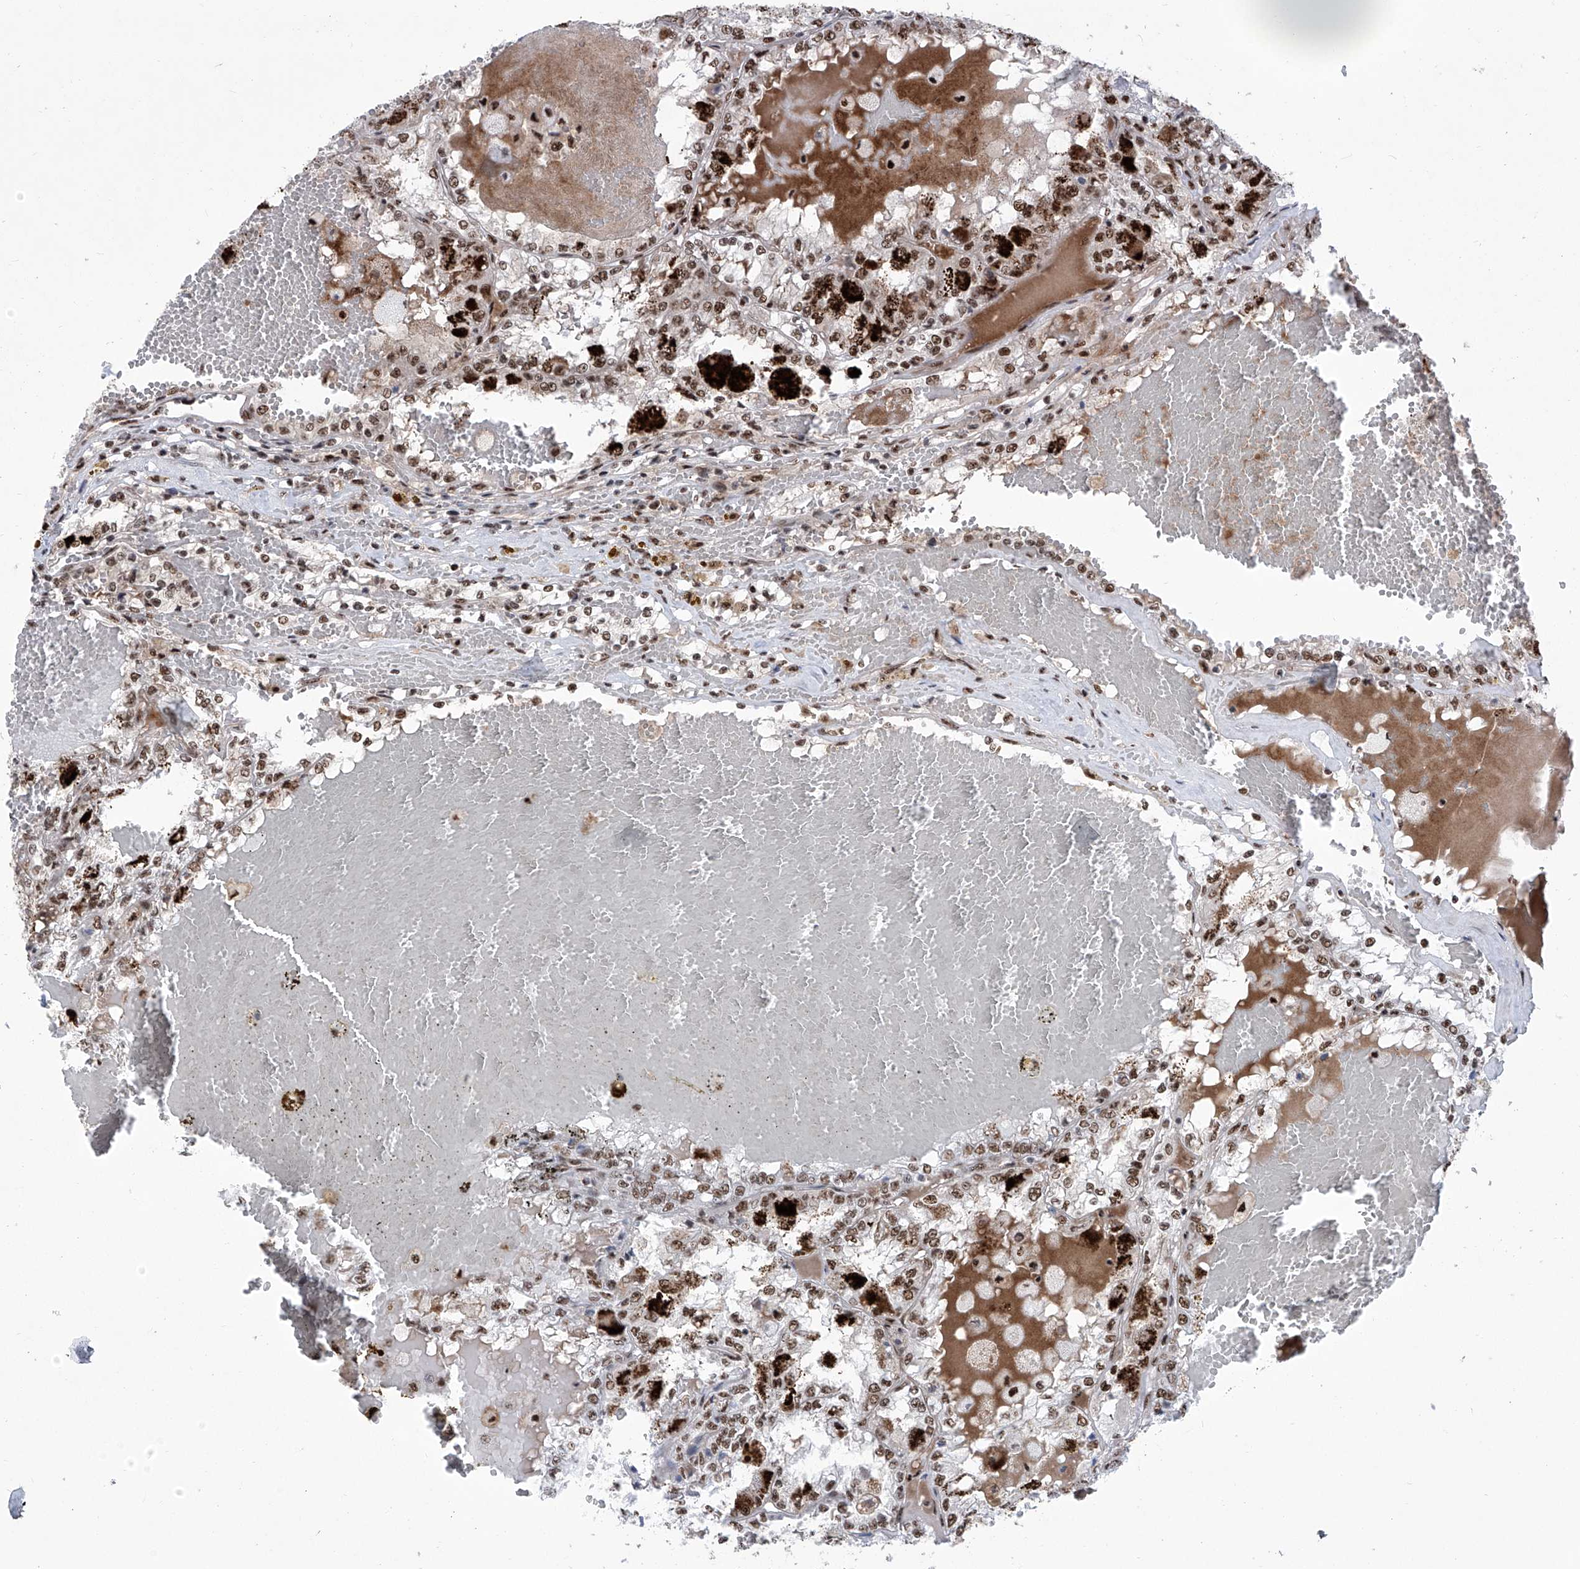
{"staining": {"intensity": "moderate", "quantity": ">75%", "location": "nuclear"}, "tissue": "renal cancer", "cell_type": "Tumor cells", "image_type": "cancer", "snomed": [{"axis": "morphology", "description": "Adenocarcinoma, NOS"}, {"axis": "topography", "description": "Kidney"}], "caption": "Moderate nuclear expression for a protein is identified in about >75% of tumor cells of renal cancer (adenocarcinoma) using immunohistochemistry (IHC).", "gene": "FBXL4", "patient": {"sex": "female", "age": 56}}